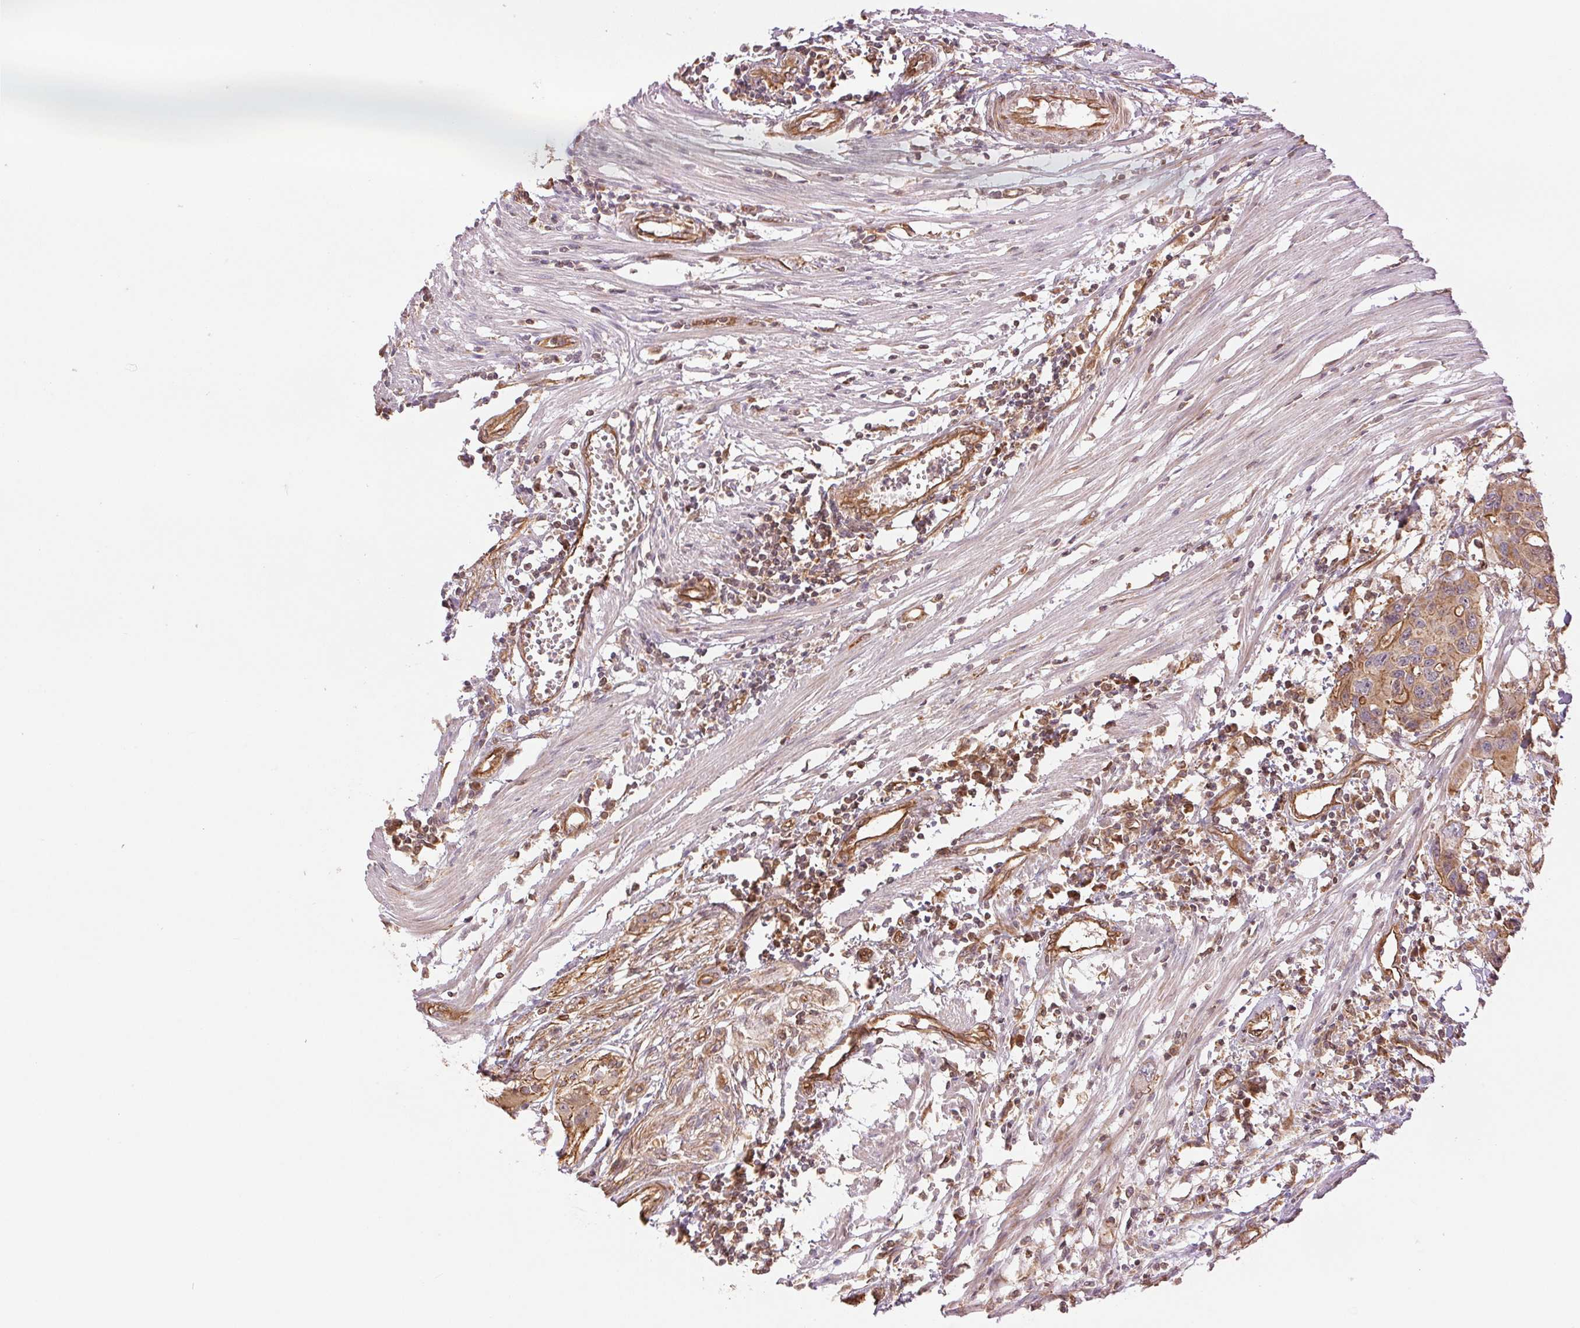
{"staining": {"intensity": "moderate", "quantity": ">75%", "location": "cytoplasmic/membranous"}, "tissue": "colorectal cancer", "cell_type": "Tumor cells", "image_type": "cancer", "snomed": [{"axis": "morphology", "description": "Adenocarcinoma, NOS"}, {"axis": "topography", "description": "Colon"}], "caption": "Immunohistochemistry (IHC) image of neoplastic tissue: colorectal cancer (adenocarcinoma) stained using IHC displays medium levels of moderate protein expression localized specifically in the cytoplasmic/membranous of tumor cells, appearing as a cytoplasmic/membranous brown color.", "gene": "STARD7", "patient": {"sex": "male", "age": 77}}